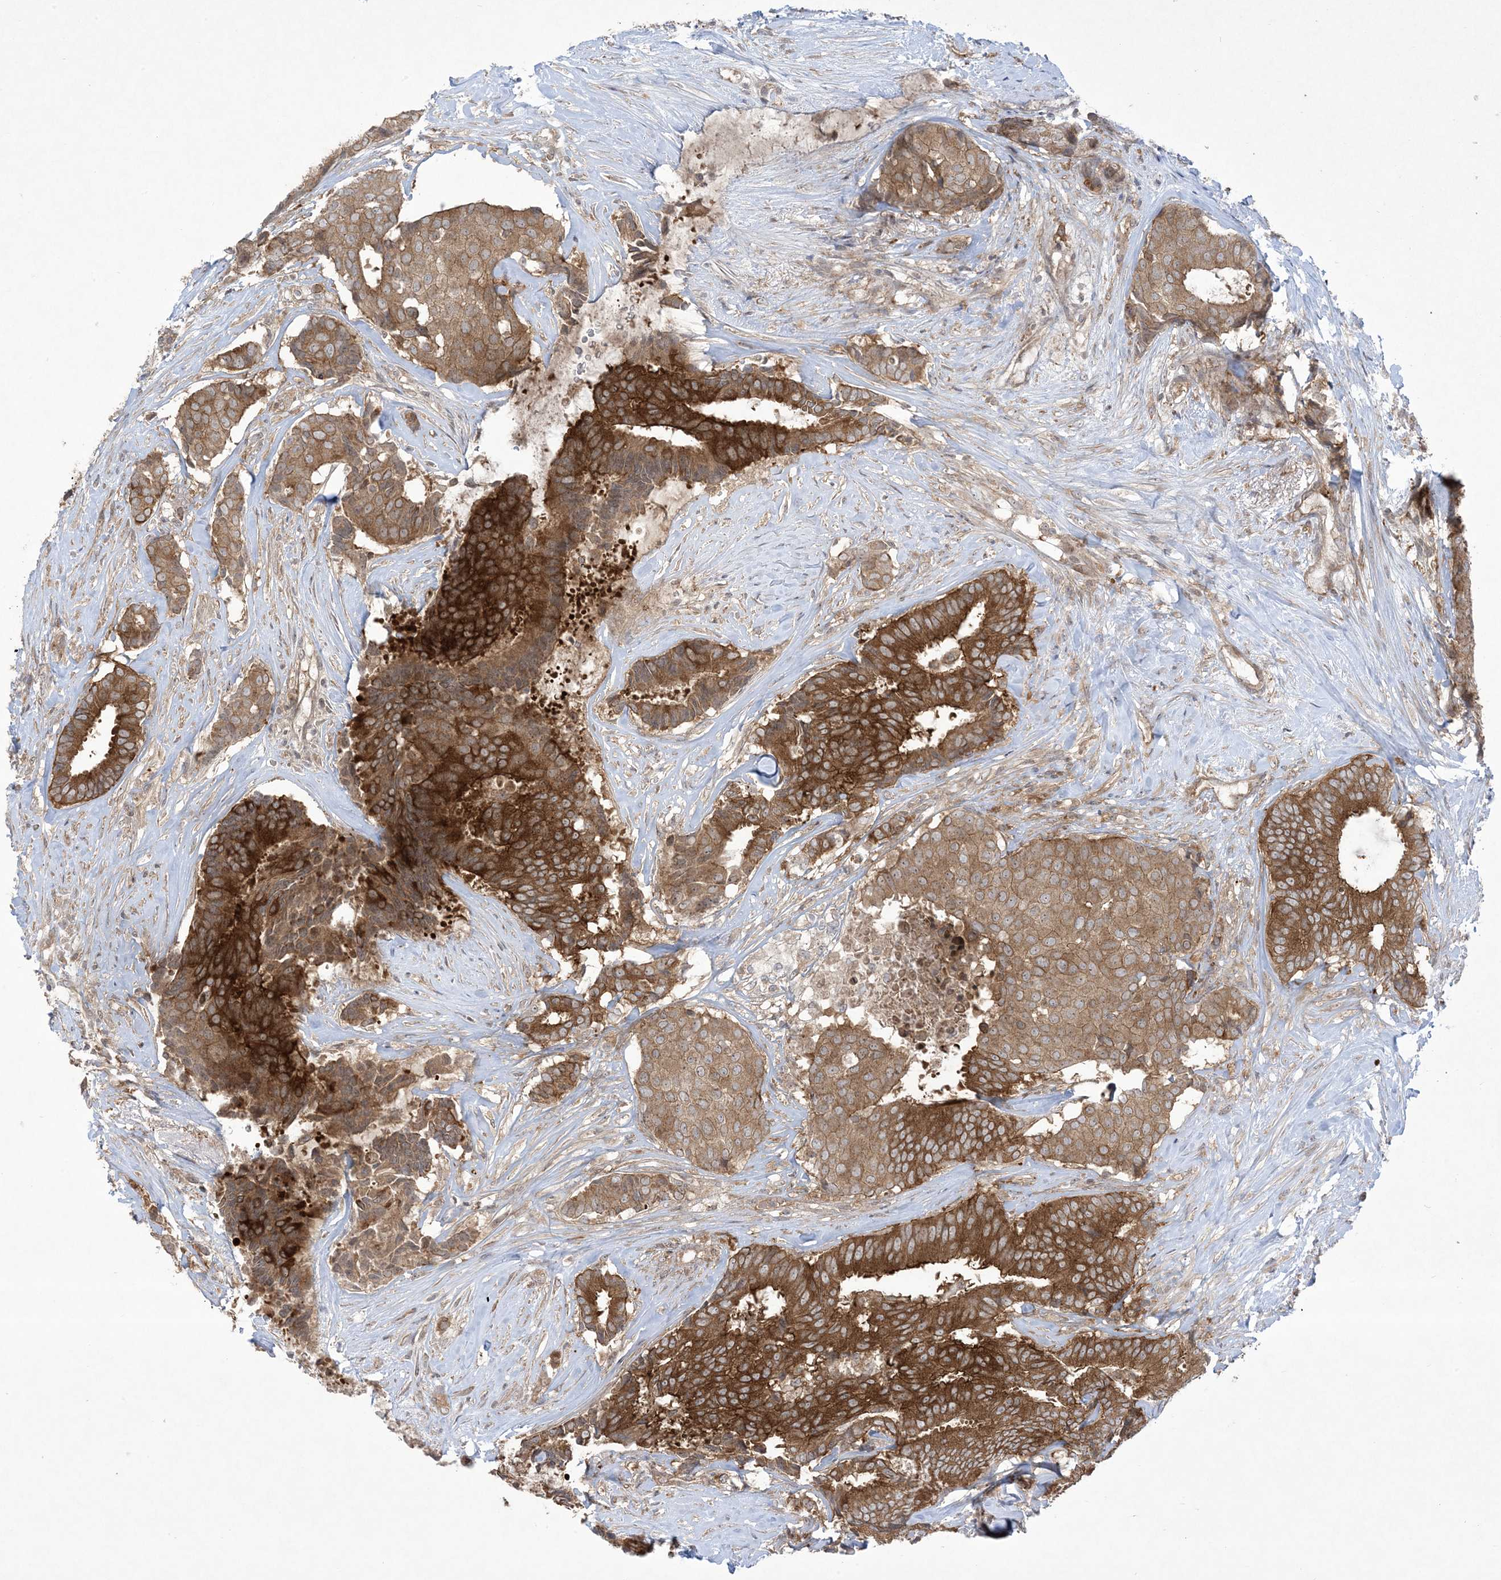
{"staining": {"intensity": "strong", "quantity": ">75%", "location": "cytoplasmic/membranous"}, "tissue": "breast cancer", "cell_type": "Tumor cells", "image_type": "cancer", "snomed": [{"axis": "morphology", "description": "Duct carcinoma"}, {"axis": "topography", "description": "Breast"}], "caption": "A histopathology image of human breast cancer (infiltrating ductal carcinoma) stained for a protein displays strong cytoplasmic/membranous brown staining in tumor cells.", "gene": "SOGA3", "patient": {"sex": "female", "age": 75}}